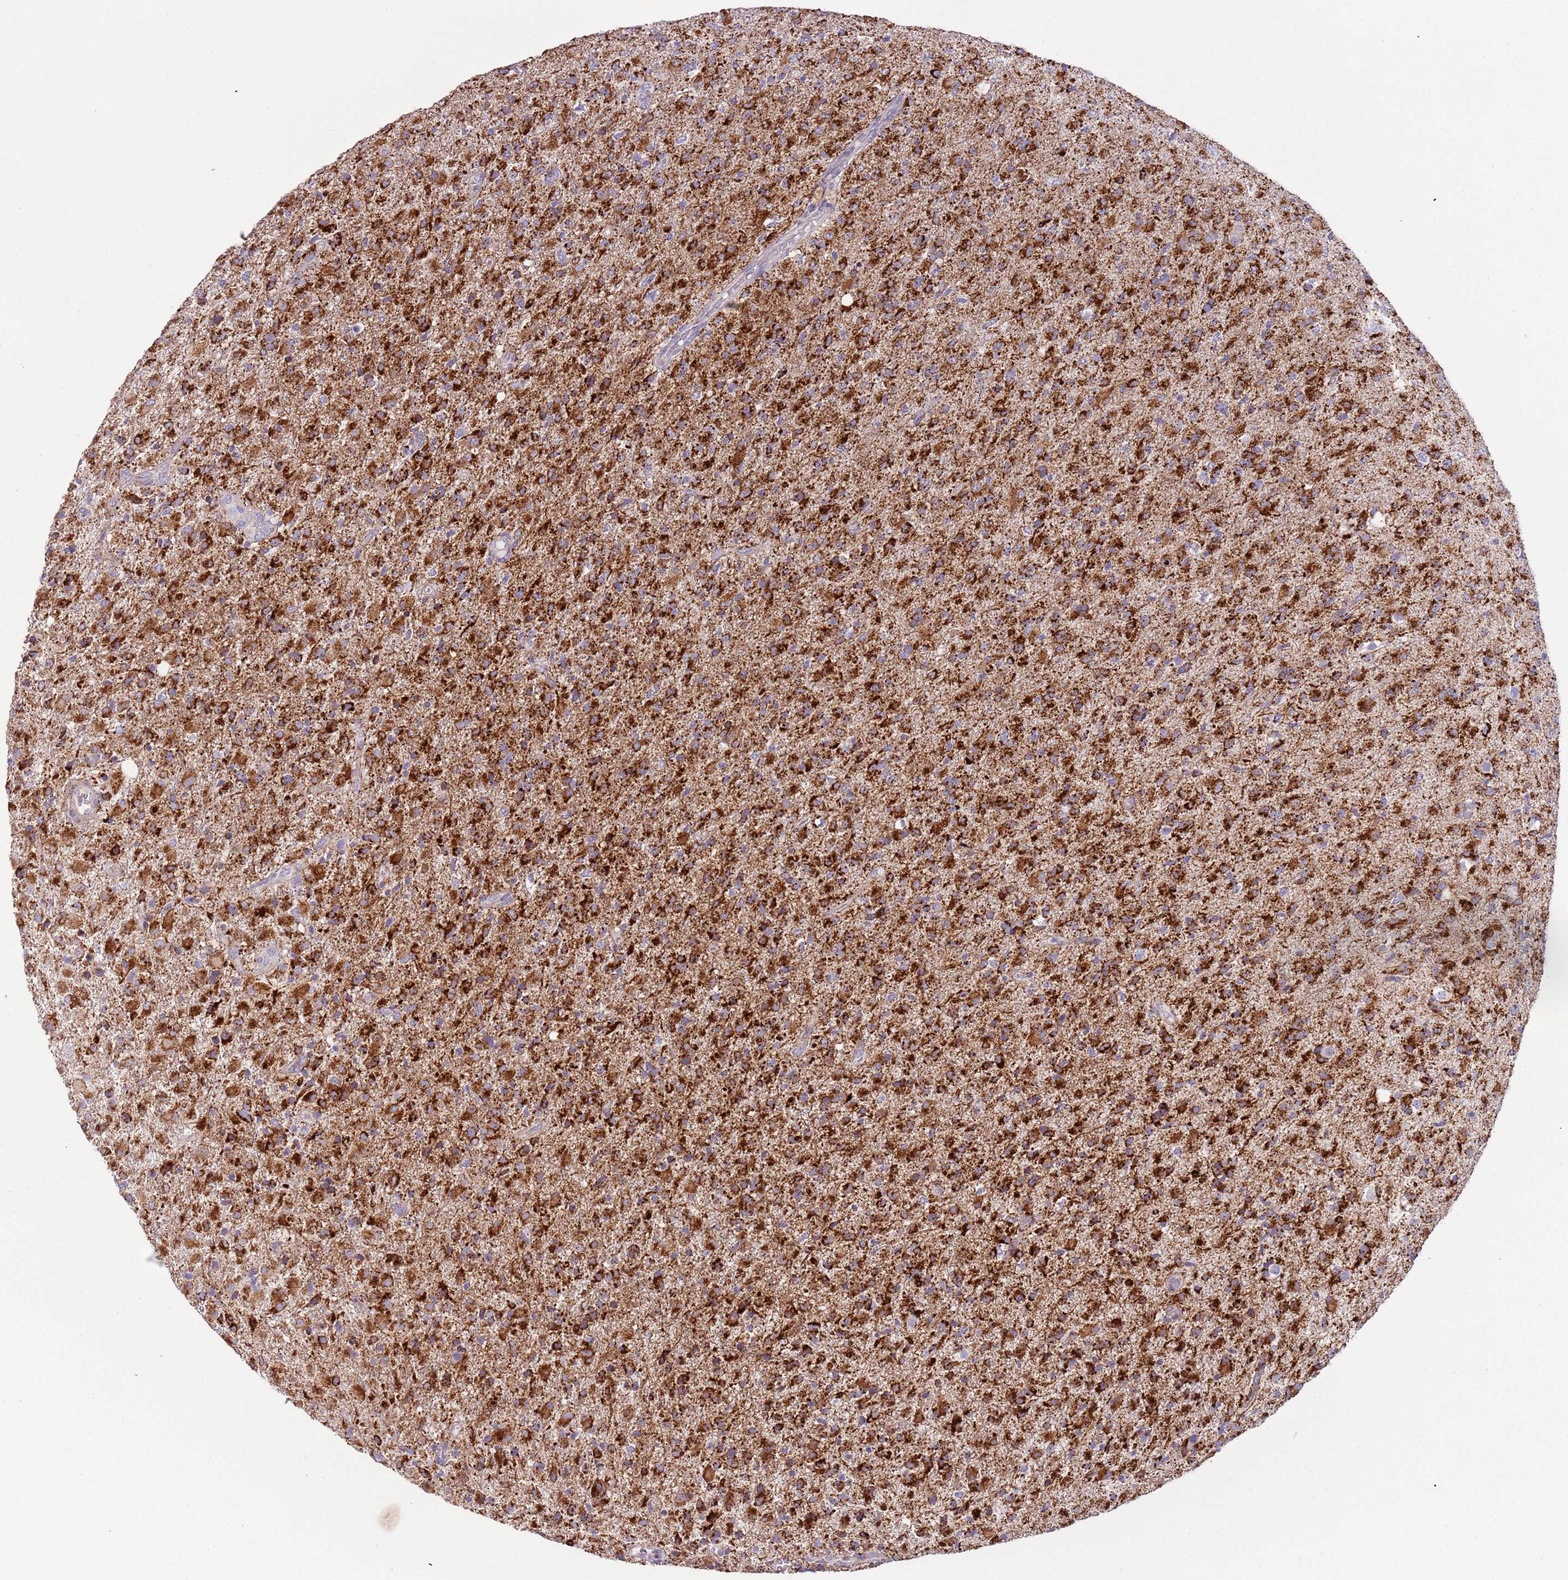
{"staining": {"intensity": "strong", "quantity": ">75%", "location": "cytoplasmic/membranous"}, "tissue": "glioma", "cell_type": "Tumor cells", "image_type": "cancer", "snomed": [{"axis": "morphology", "description": "Glioma, malignant, Low grade"}, {"axis": "topography", "description": "Brain"}], "caption": "Protein staining reveals strong cytoplasmic/membranous staining in about >75% of tumor cells in glioma. The protein of interest is shown in brown color, while the nuclei are stained blue.", "gene": "RNF222", "patient": {"sex": "male", "age": 65}}